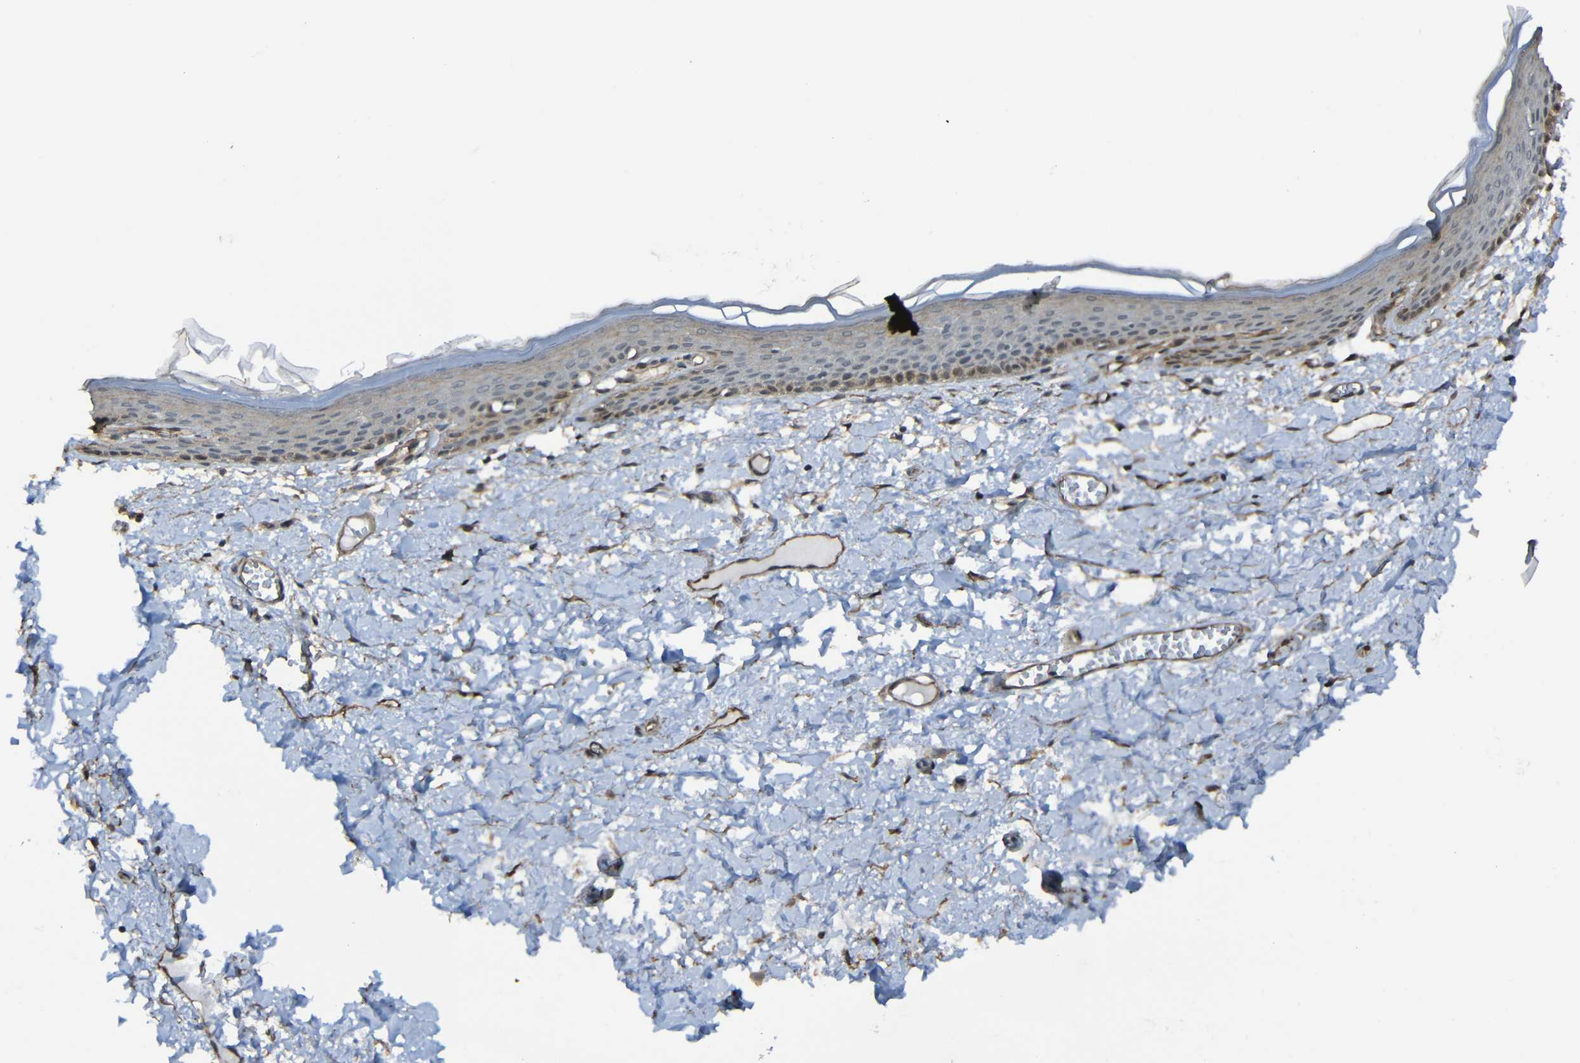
{"staining": {"intensity": "weak", "quantity": "<25%", "location": "cytoplasmic/membranous"}, "tissue": "skin", "cell_type": "Epidermal cells", "image_type": "normal", "snomed": [{"axis": "morphology", "description": "Normal tissue, NOS"}, {"axis": "topography", "description": "Vulva"}], "caption": "IHC photomicrograph of normal skin: human skin stained with DAB displays no significant protein expression in epidermal cells. (Immunohistochemistry (ihc), brightfield microscopy, high magnification).", "gene": "LGR5", "patient": {"sex": "female", "age": 54}}